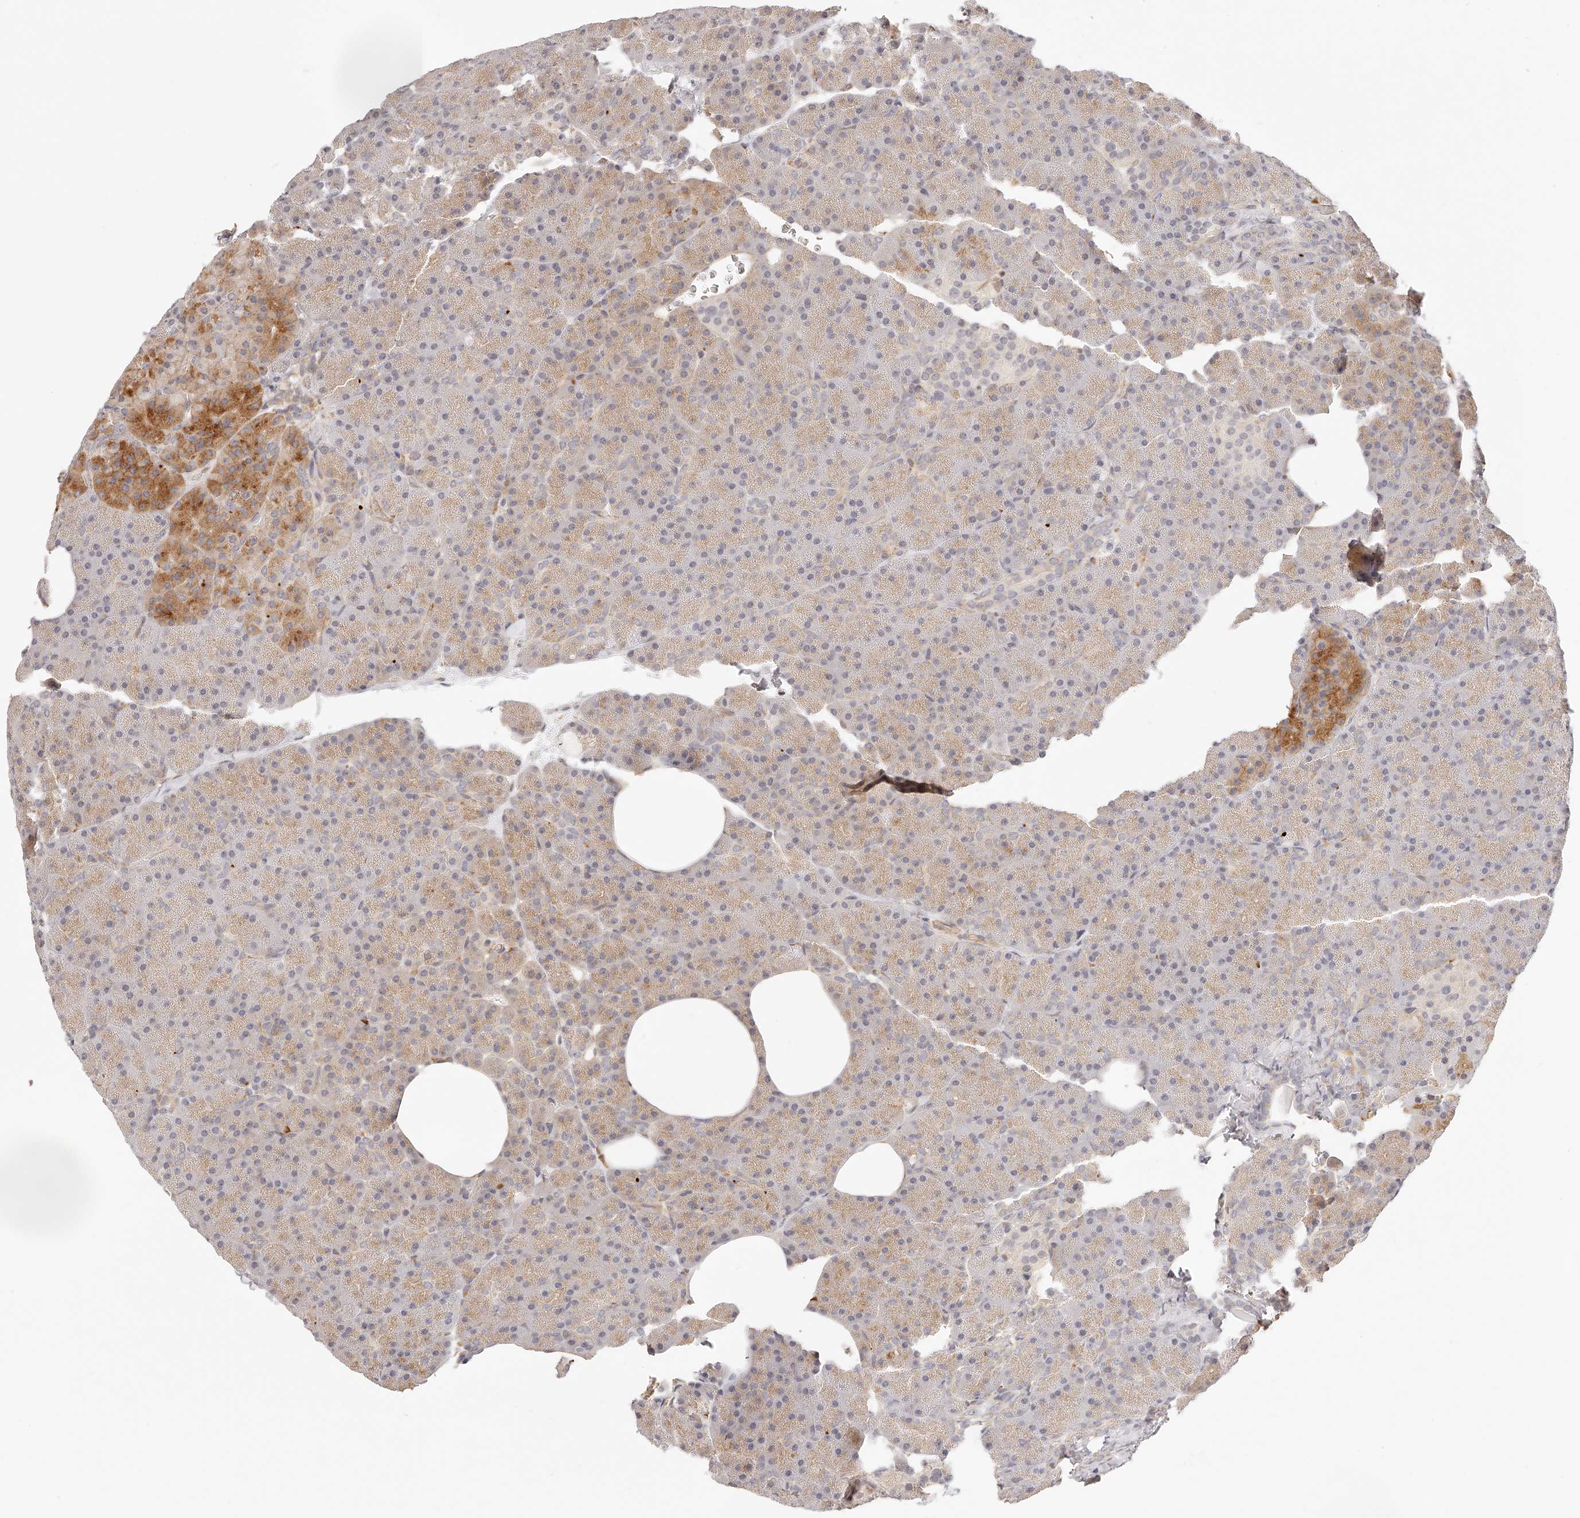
{"staining": {"intensity": "moderate", "quantity": "25%-75%", "location": "cytoplasmic/membranous"}, "tissue": "pancreas", "cell_type": "Exocrine glandular cells", "image_type": "normal", "snomed": [{"axis": "morphology", "description": "Normal tissue, NOS"}, {"axis": "morphology", "description": "Carcinoid, malignant, NOS"}, {"axis": "topography", "description": "Pancreas"}], "caption": "Normal pancreas displays moderate cytoplasmic/membranous positivity in approximately 25%-75% of exocrine glandular cells The protein of interest is stained brown, and the nuclei are stained in blue (DAB IHC with brightfield microscopy, high magnification)..", "gene": "SYNC", "patient": {"sex": "female", "age": 35}}